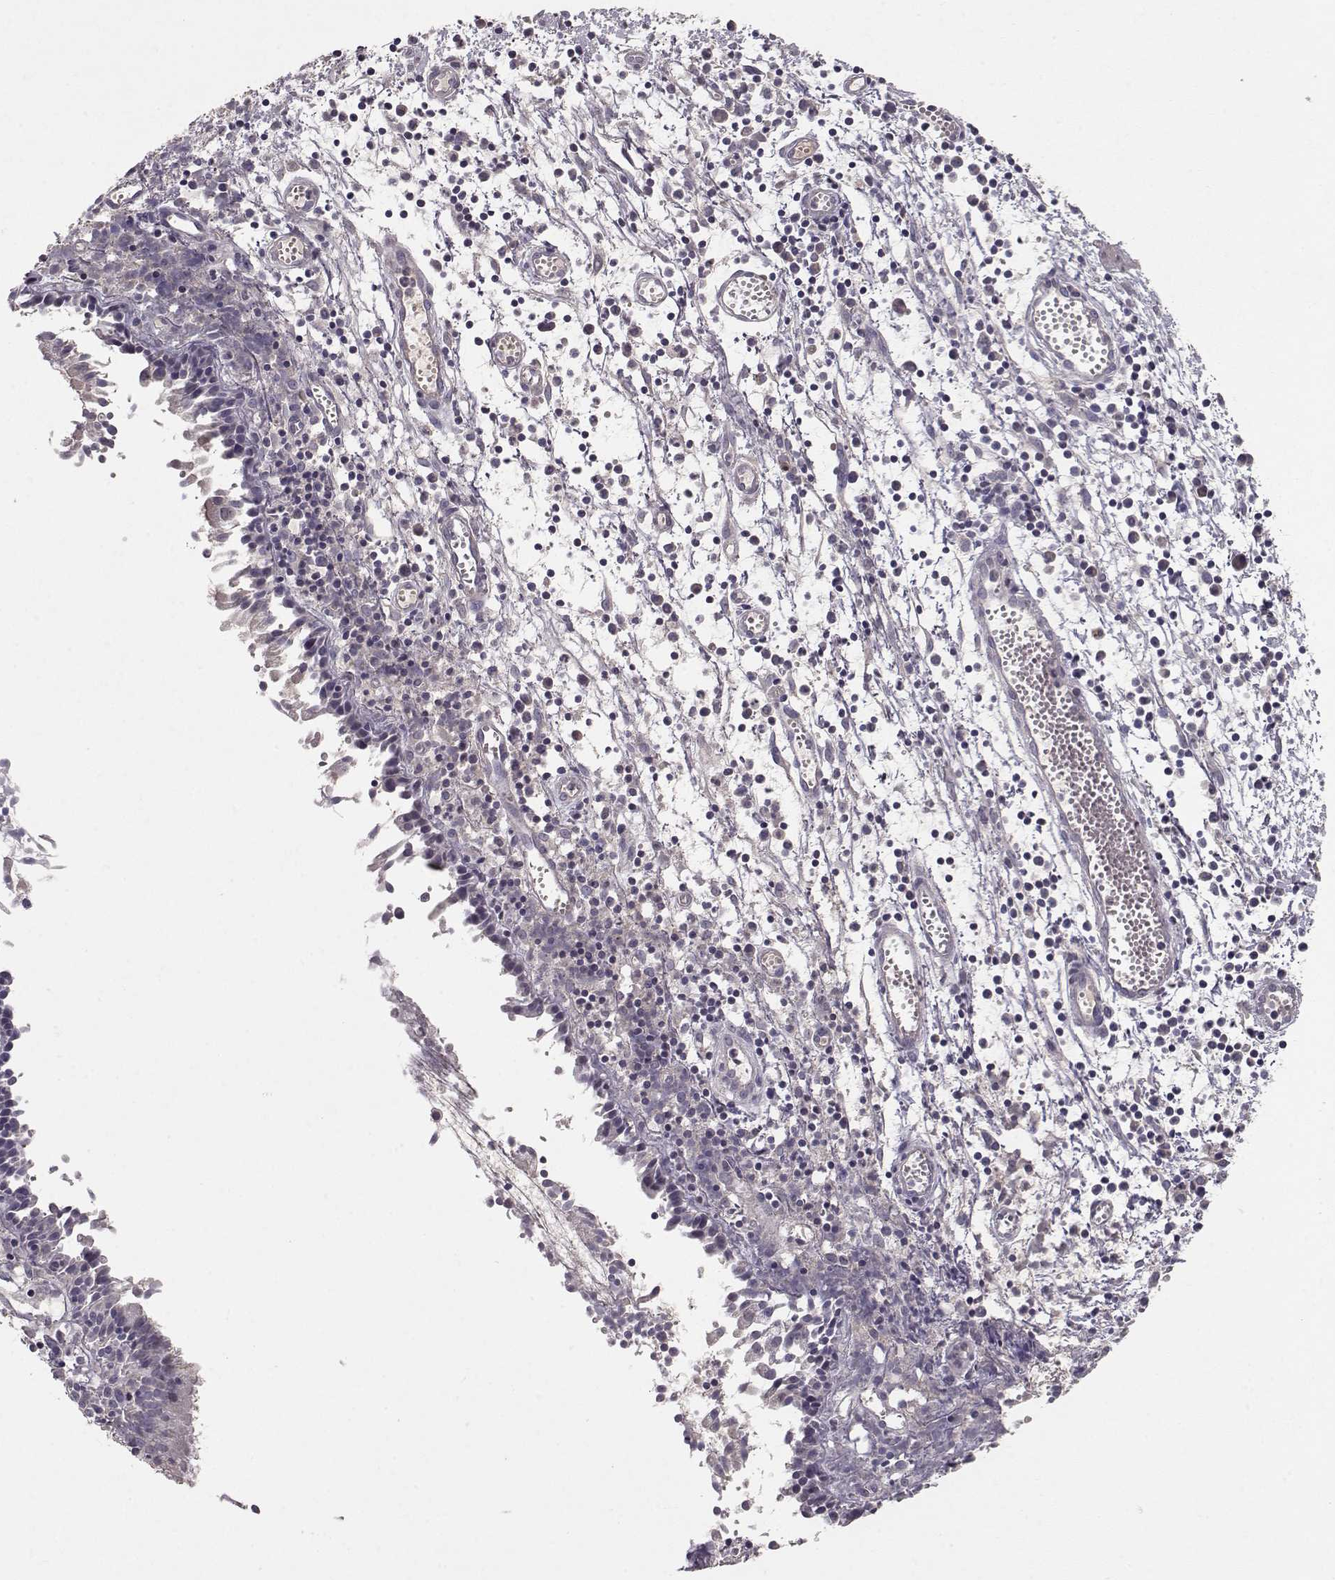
{"staining": {"intensity": "negative", "quantity": "none", "location": "none"}, "tissue": "nasopharynx", "cell_type": "Respiratory epithelial cells", "image_type": "normal", "snomed": [{"axis": "morphology", "description": "Normal tissue, NOS"}, {"axis": "topography", "description": "Nasopharynx"}], "caption": "This is an immunohistochemistry photomicrograph of normal human nasopharynx. There is no expression in respiratory epithelial cells.", "gene": "PMCH", "patient": {"sex": "male", "age": 9}}